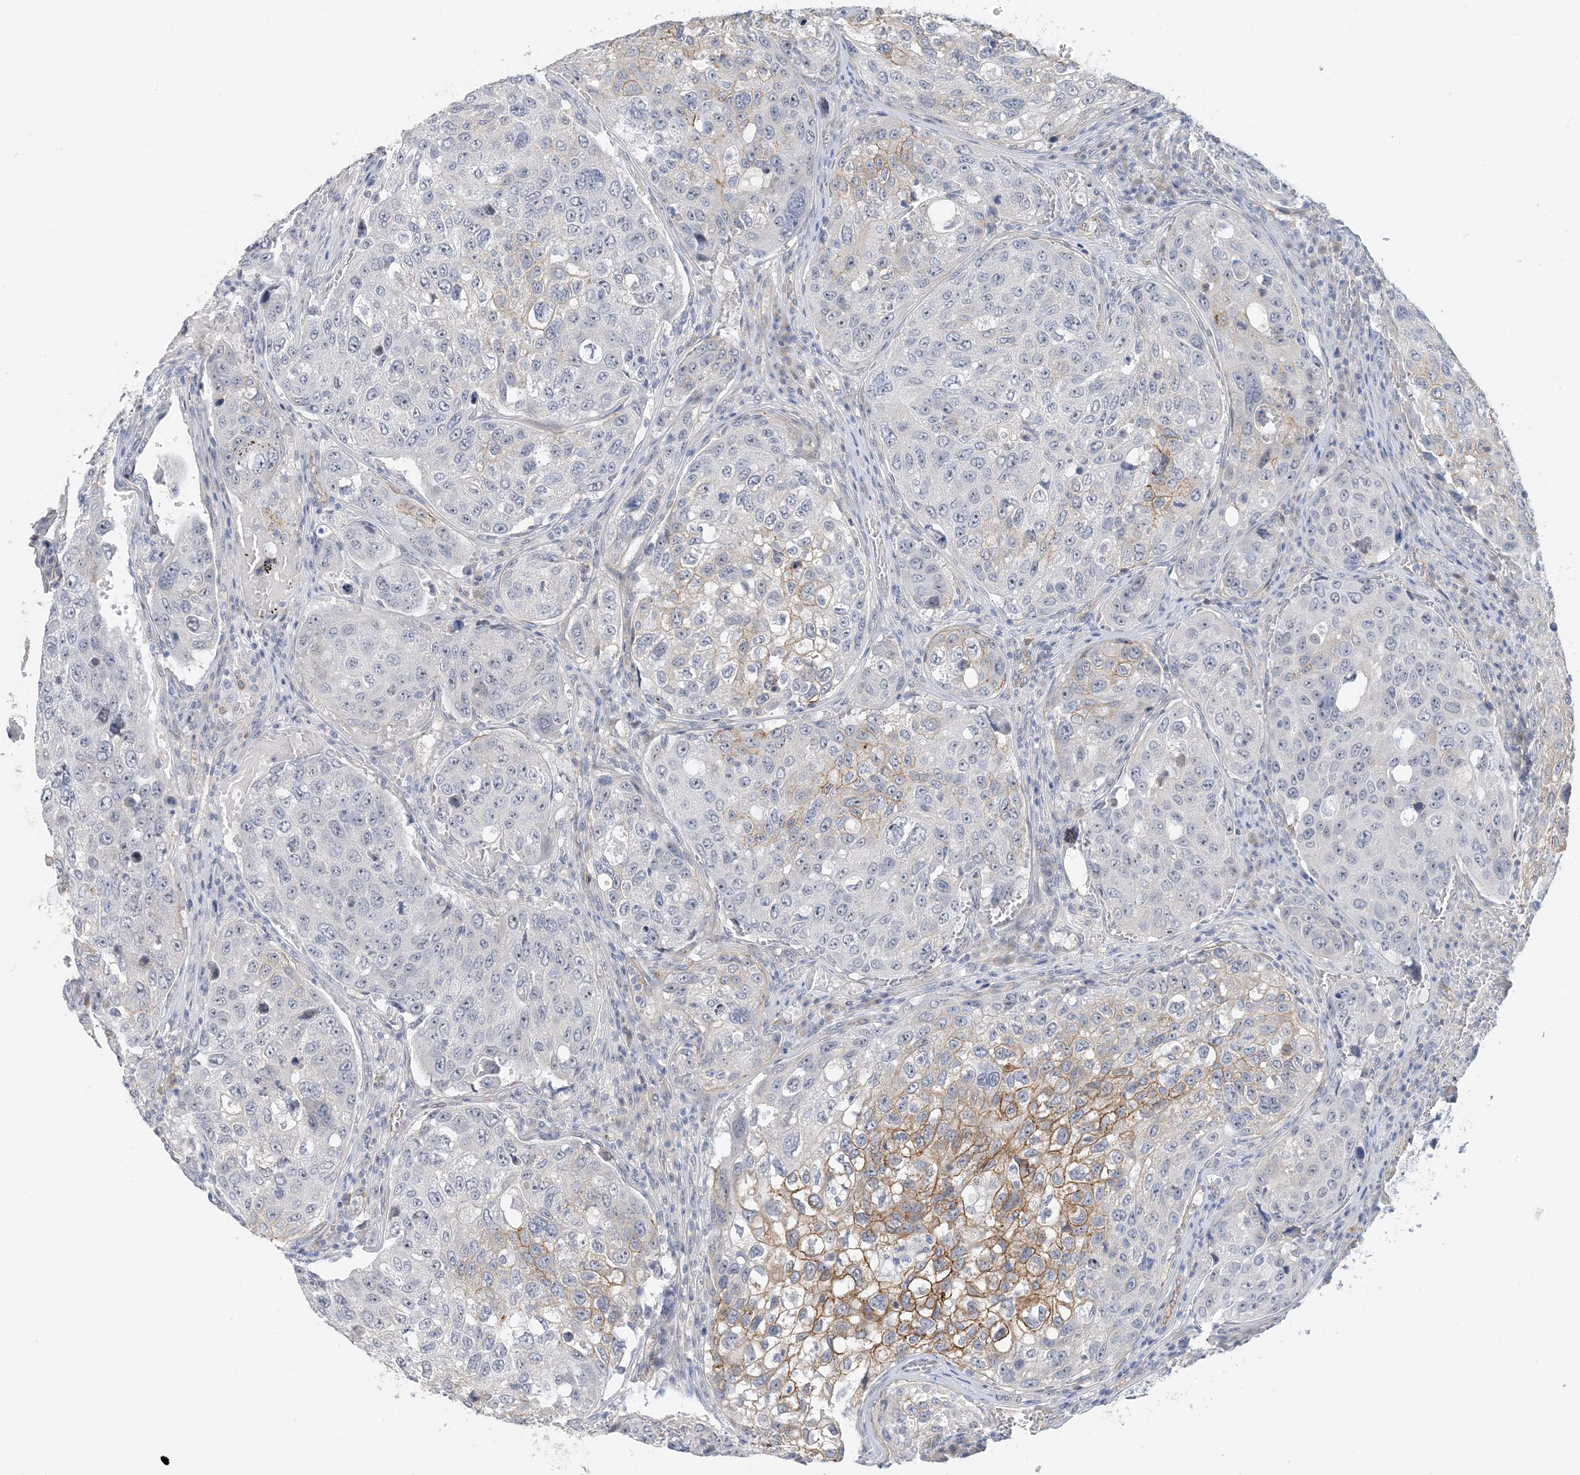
{"staining": {"intensity": "moderate", "quantity": "<25%", "location": "cytoplasmic/membranous"}, "tissue": "urothelial cancer", "cell_type": "Tumor cells", "image_type": "cancer", "snomed": [{"axis": "morphology", "description": "Urothelial carcinoma, High grade"}, {"axis": "topography", "description": "Lymph node"}, {"axis": "topography", "description": "Urinary bladder"}], "caption": "Immunohistochemistry (IHC) (DAB (3,3'-diaminobenzidine)) staining of urothelial carcinoma (high-grade) demonstrates moderate cytoplasmic/membranous protein expression in approximately <25% of tumor cells.", "gene": "IL36B", "patient": {"sex": "male", "age": 51}}